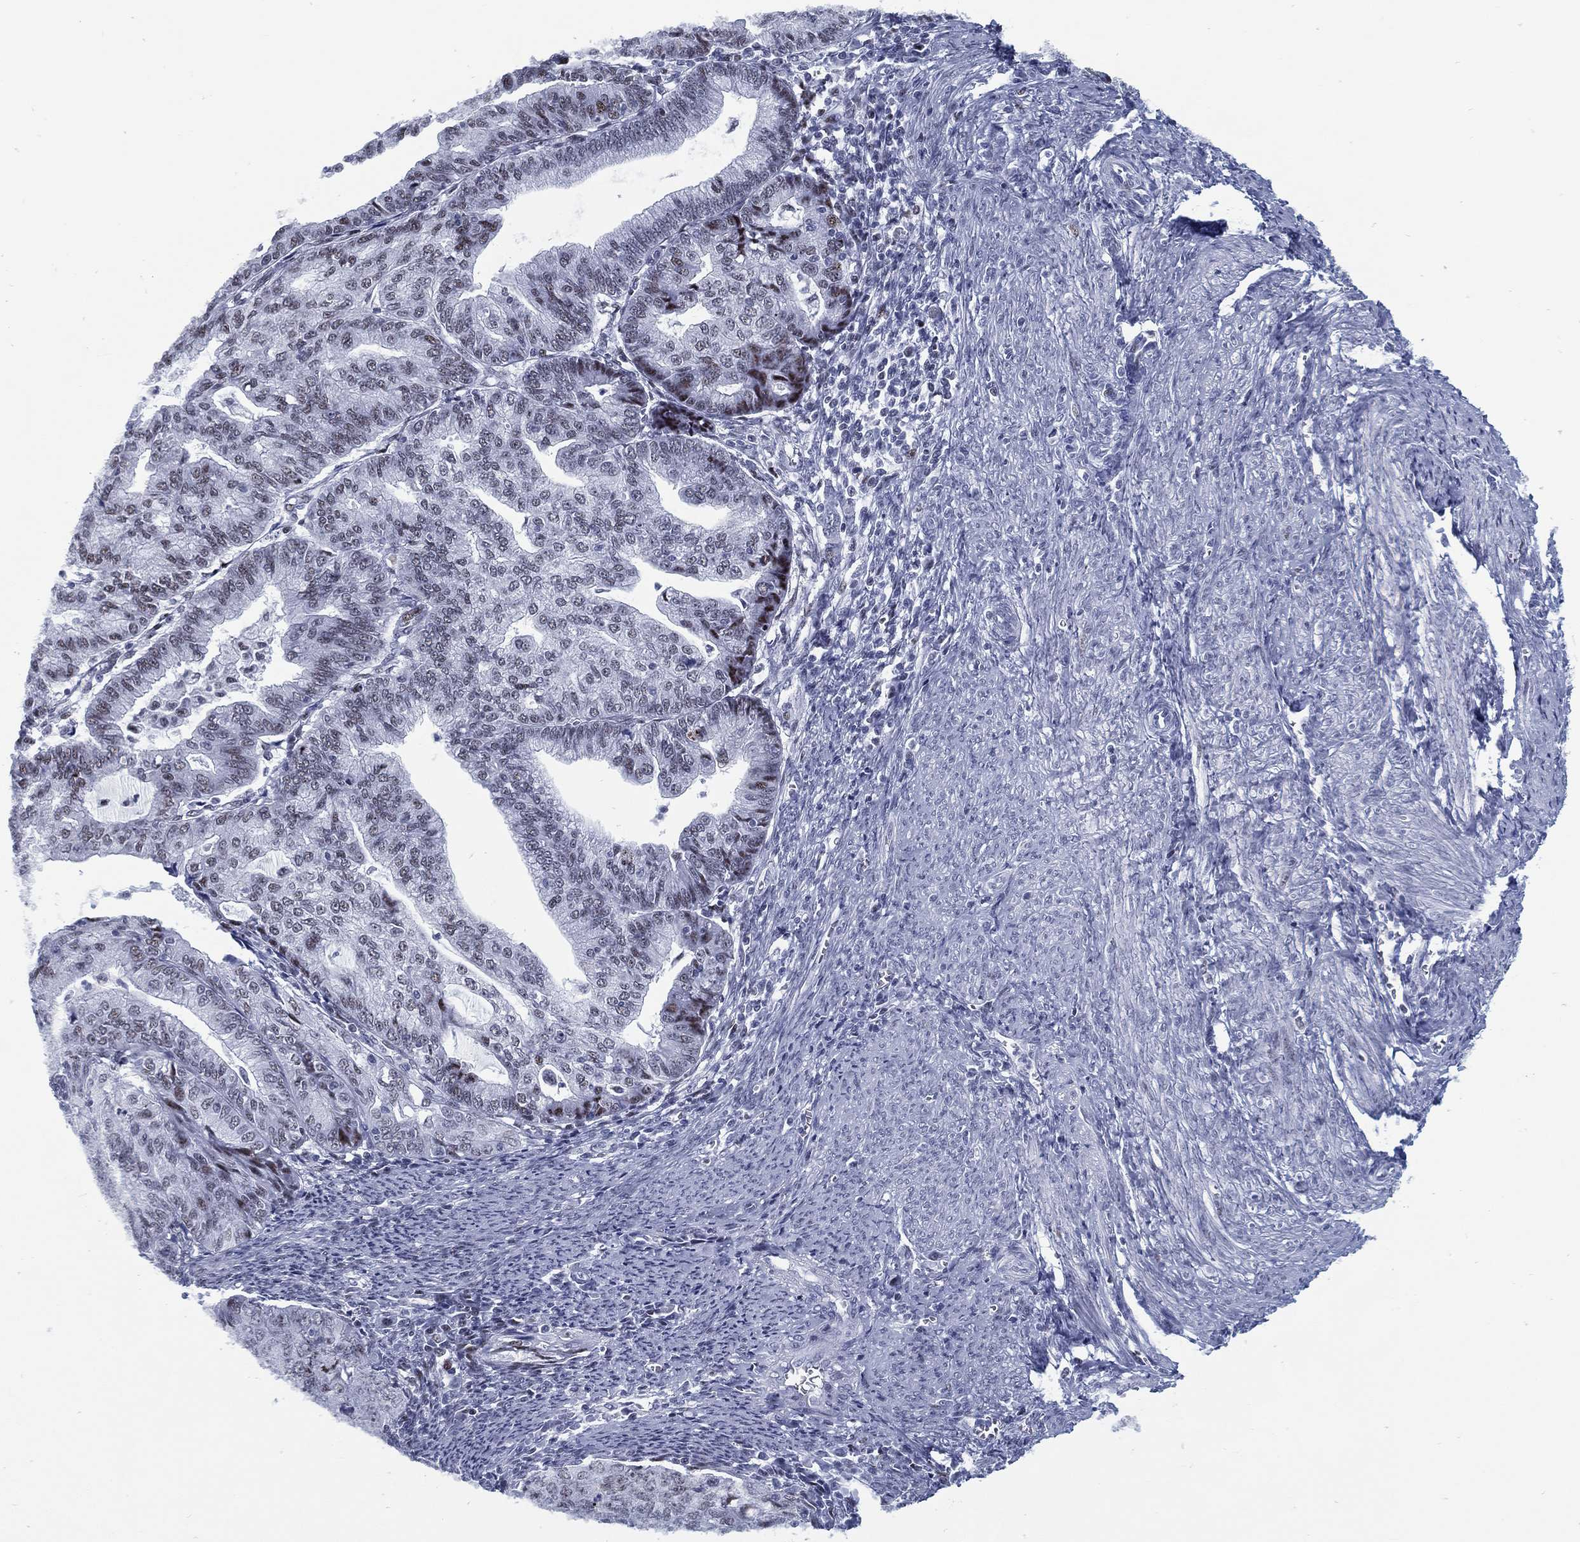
{"staining": {"intensity": "weak", "quantity": "<25%", "location": "nuclear"}, "tissue": "endometrial cancer", "cell_type": "Tumor cells", "image_type": "cancer", "snomed": [{"axis": "morphology", "description": "Adenocarcinoma, NOS"}, {"axis": "topography", "description": "Endometrium"}], "caption": "A micrograph of adenocarcinoma (endometrial) stained for a protein exhibits no brown staining in tumor cells.", "gene": "CYB561D2", "patient": {"sex": "female", "age": 82}}